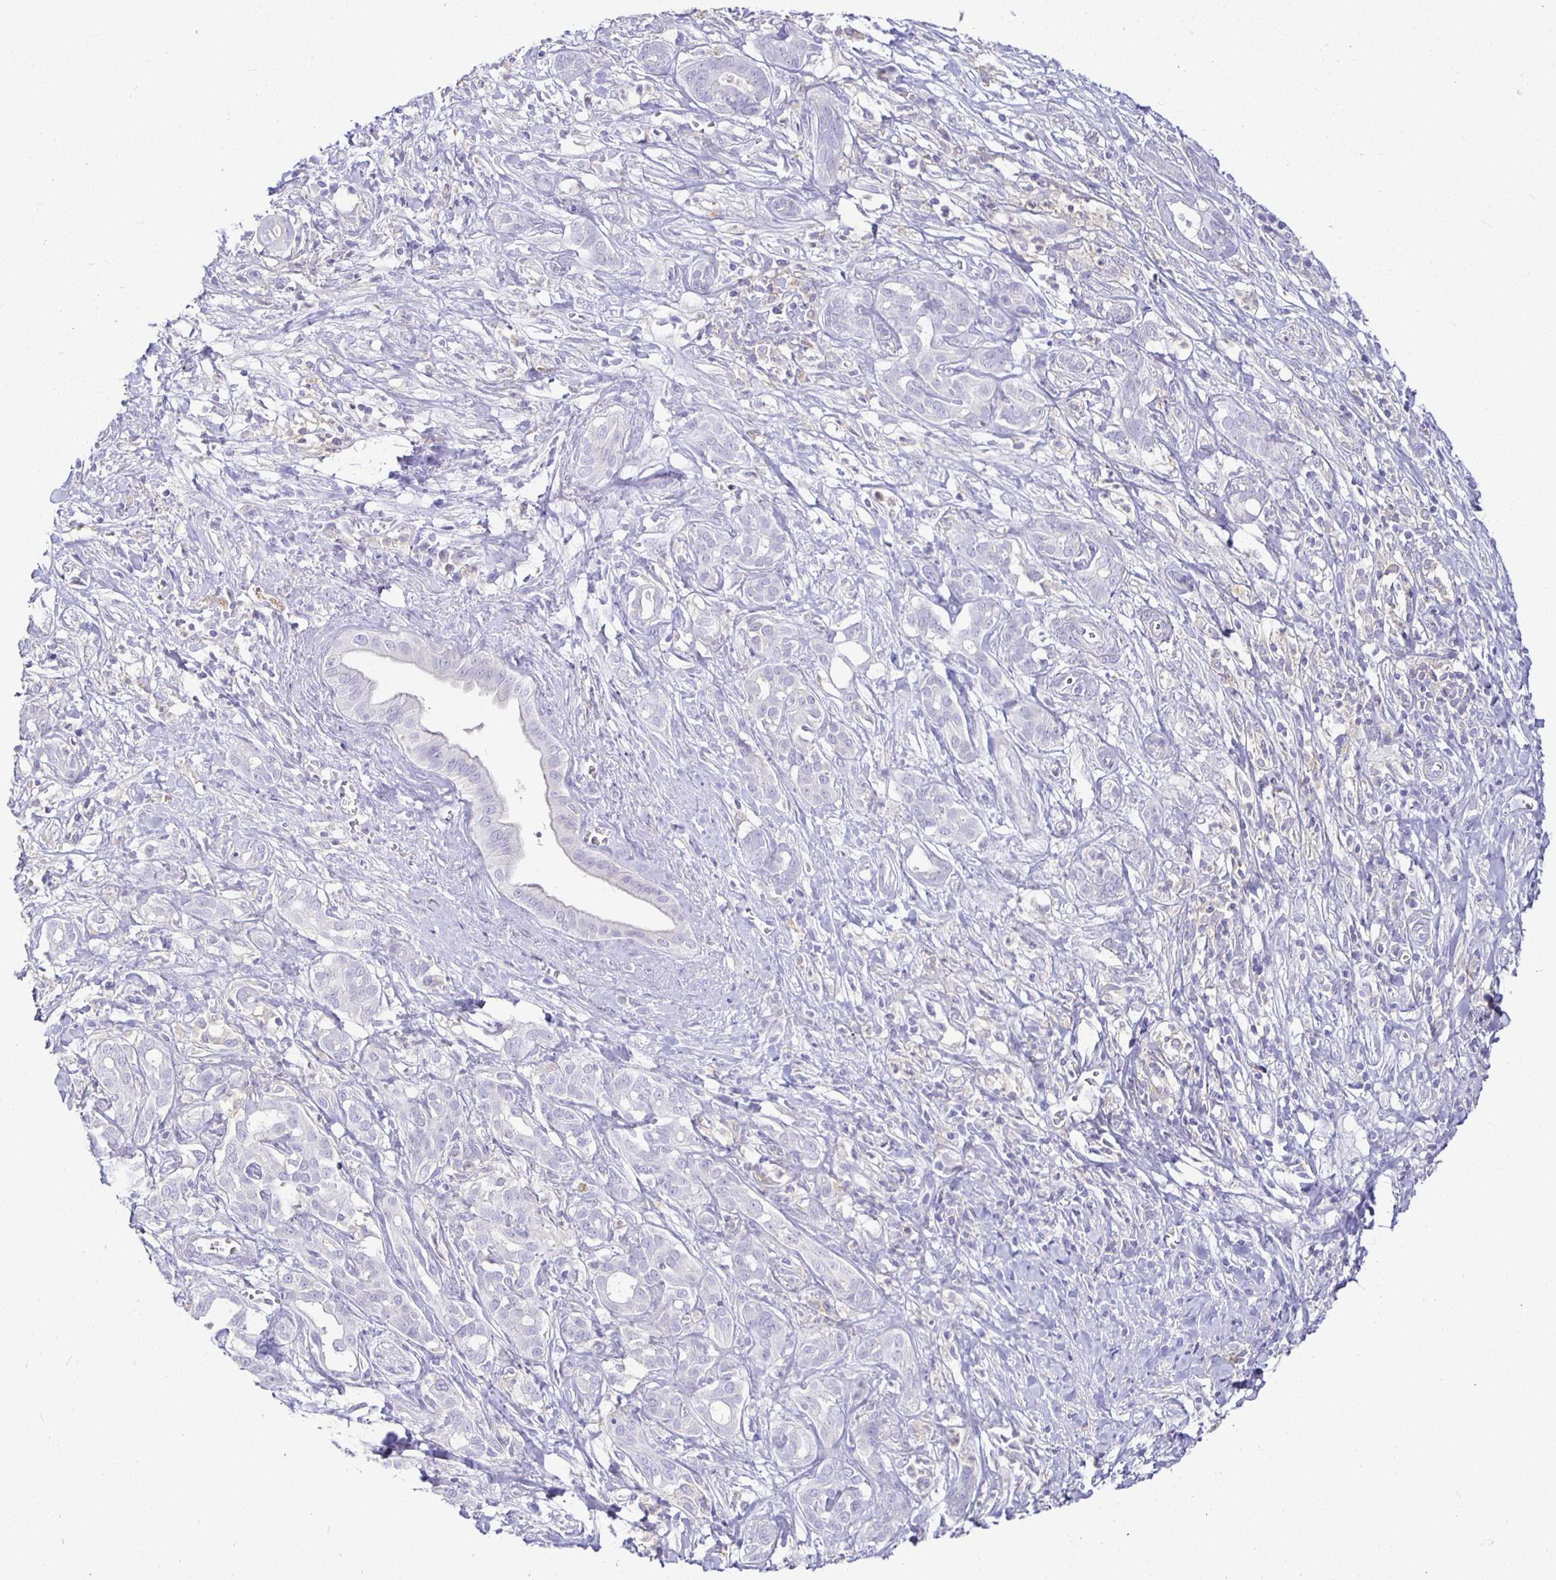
{"staining": {"intensity": "negative", "quantity": "none", "location": "none"}, "tissue": "pancreatic cancer", "cell_type": "Tumor cells", "image_type": "cancer", "snomed": [{"axis": "morphology", "description": "Adenocarcinoma, NOS"}, {"axis": "topography", "description": "Pancreas"}], "caption": "Tumor cells are negative for protein expression in human pancreatic adenocarcinoma.", "gene": "SIRPA", "patient": {"sex": "male", "age": 61}}